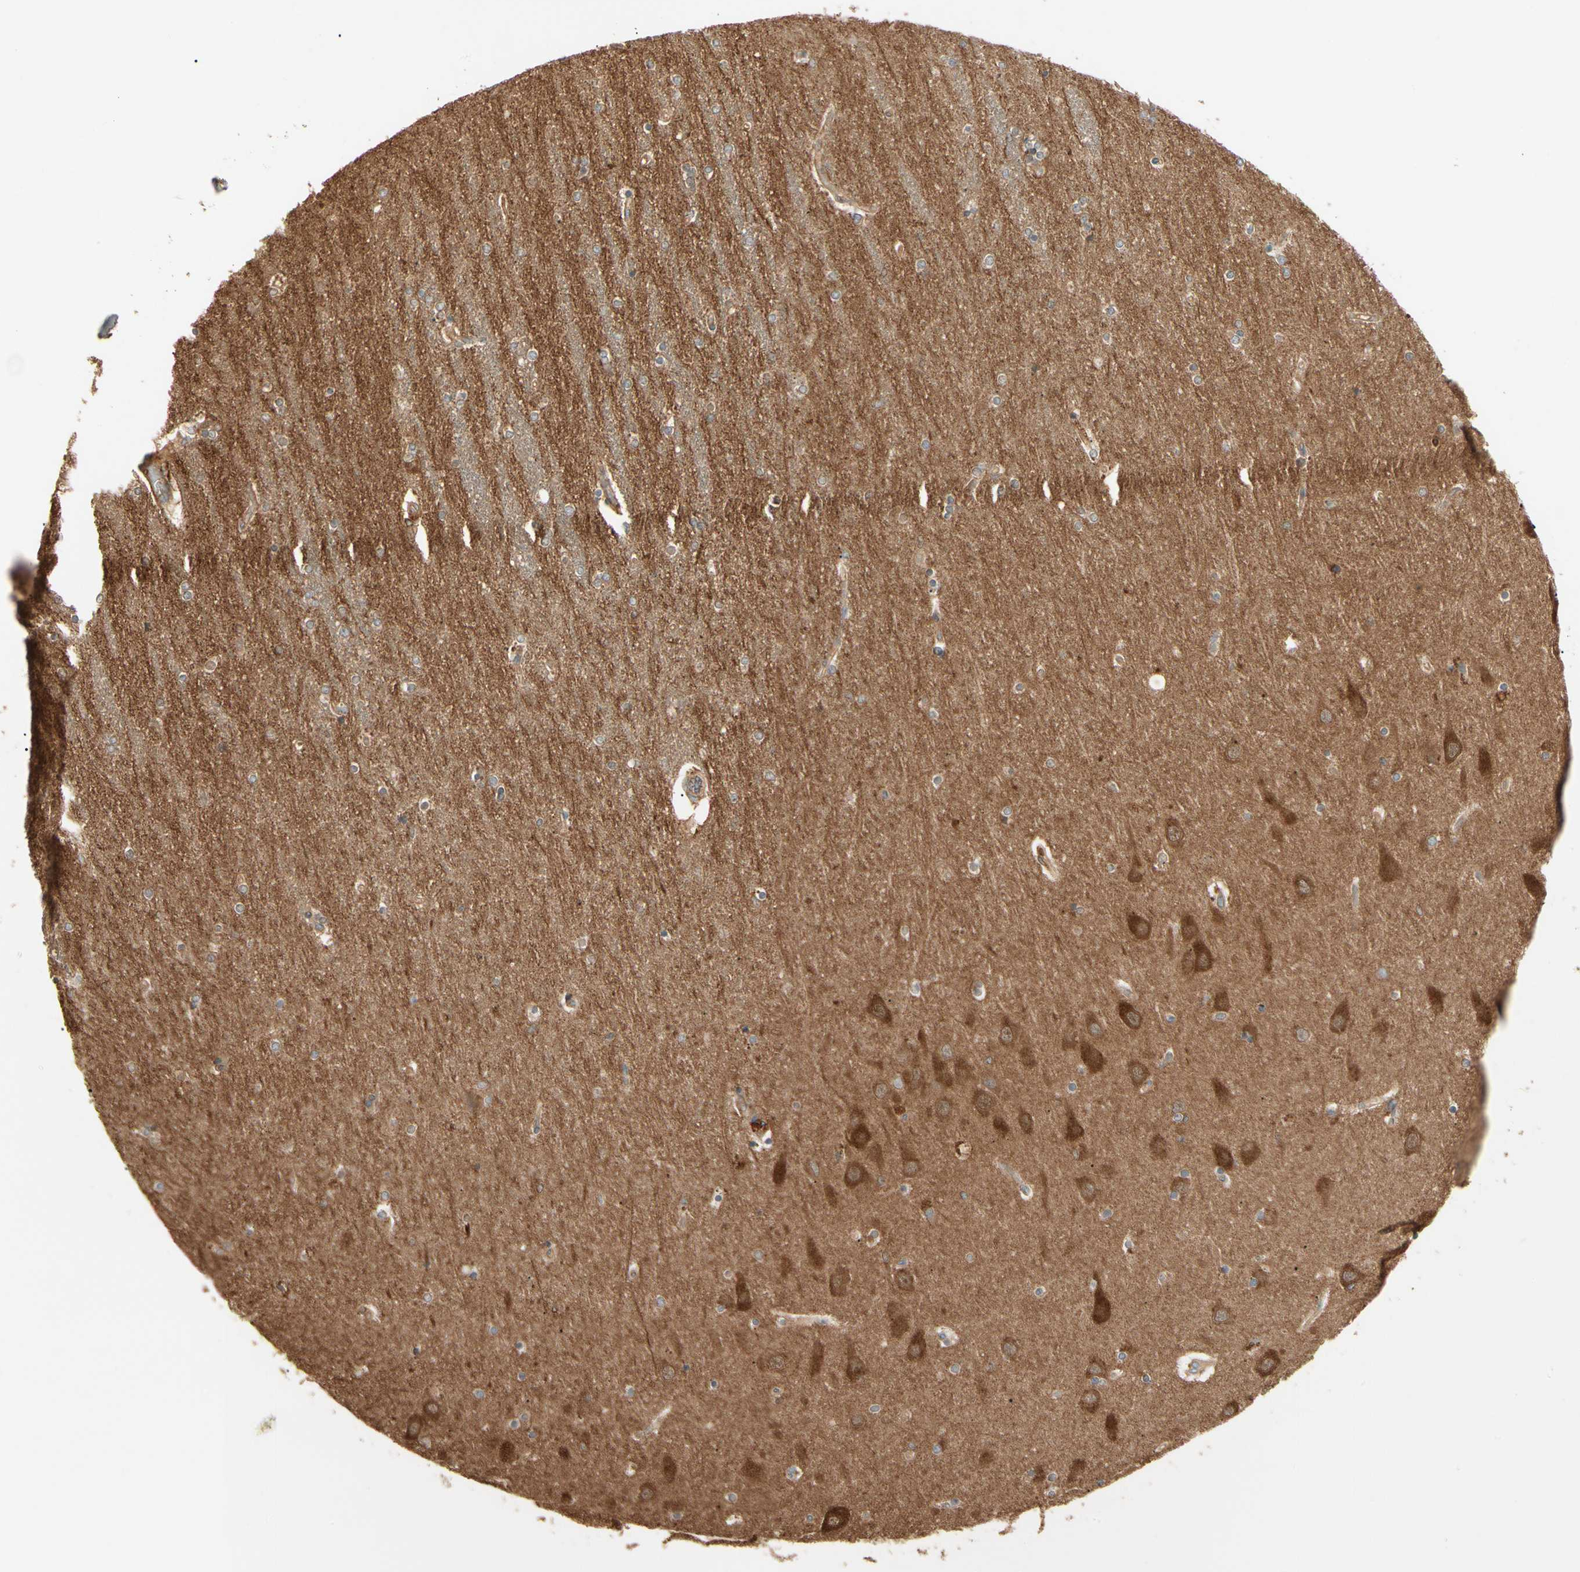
{"staining": {"intensity": "weak", "quantity": ">75%", "location": "cytoplasmic/membranous"}, "tissue": "hippocampus", "cell_type": "Glial cells", "image_type": "normal", "snomed": [{"axis": "morphology", "description": "Normal tissue, NOS"}, {"axis": "topography", "description": "Hippocampus"}], "caption": "Hippocampus stained with IHC shows weak cytoplasmic/membranous positivity in approximately >75% of glial cells. The protein of interest is shown in brown color, while the nuclei are stained blue.", "gene": "ARPC2", "patient": {"sex": "female", "age": 54}}